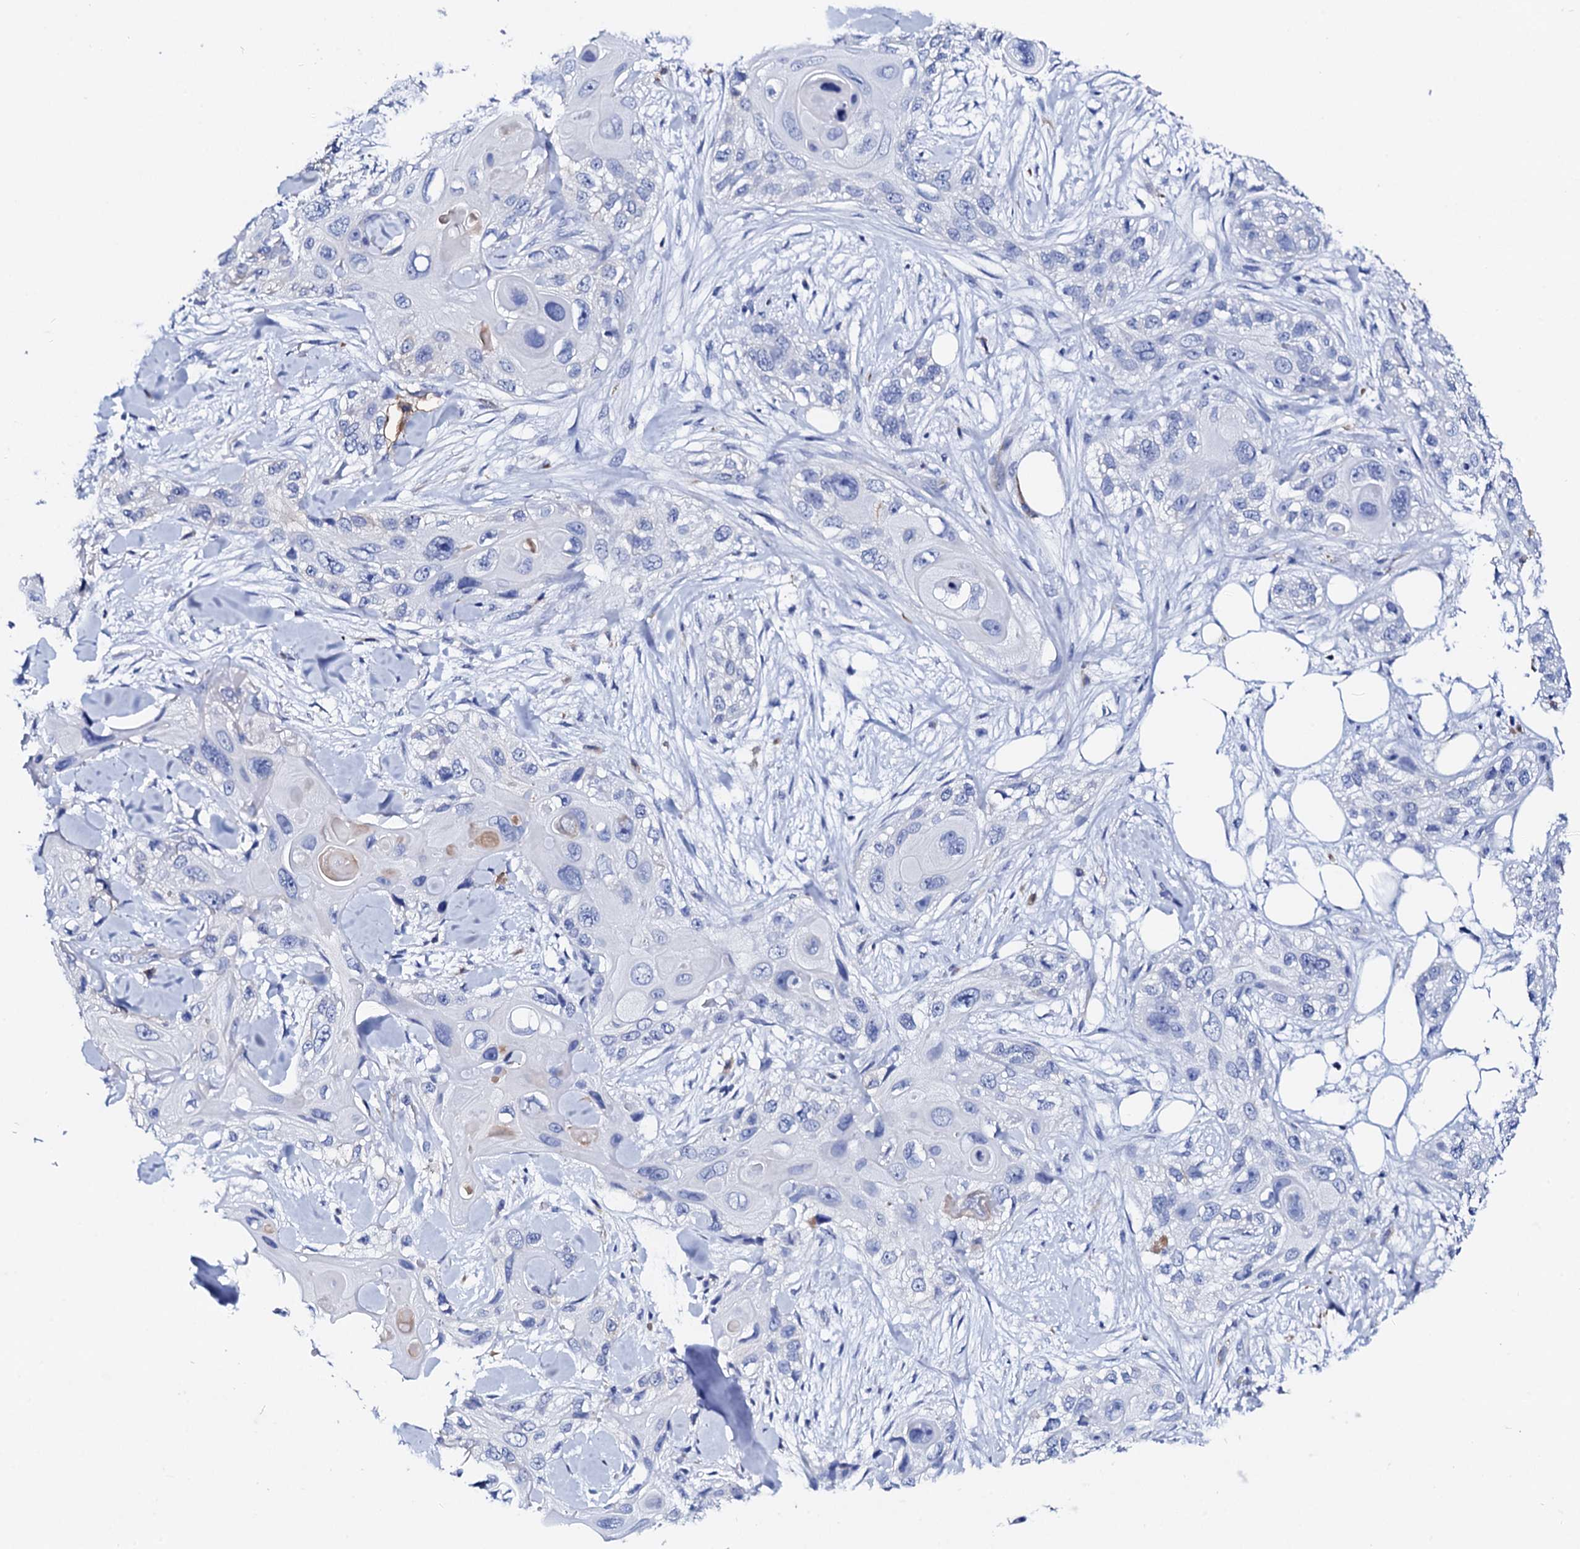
{"staining": {"intensity": "negative", "quantity": "none", "location": "none"}, "tissue": "skin cancer", "cell_type": "Tumor cells", "image_type": "cancer", "snomed": [{"axis": "morphology", "description": "Normal tissue, NOS"}, {"axis": "morphology", "description": "Squamous cell carcinoma, NOS"}, {"axis": "topography", "description": "Skin"}], "caption": "An immunohistochemistry image of squamous cell carcinoma (skin) is shown. There is no staining in tumor cells of squamous cell carcinoma (skin).", "gene": "GLB1L3", "patient": {"sex": "male", "age": 72}}